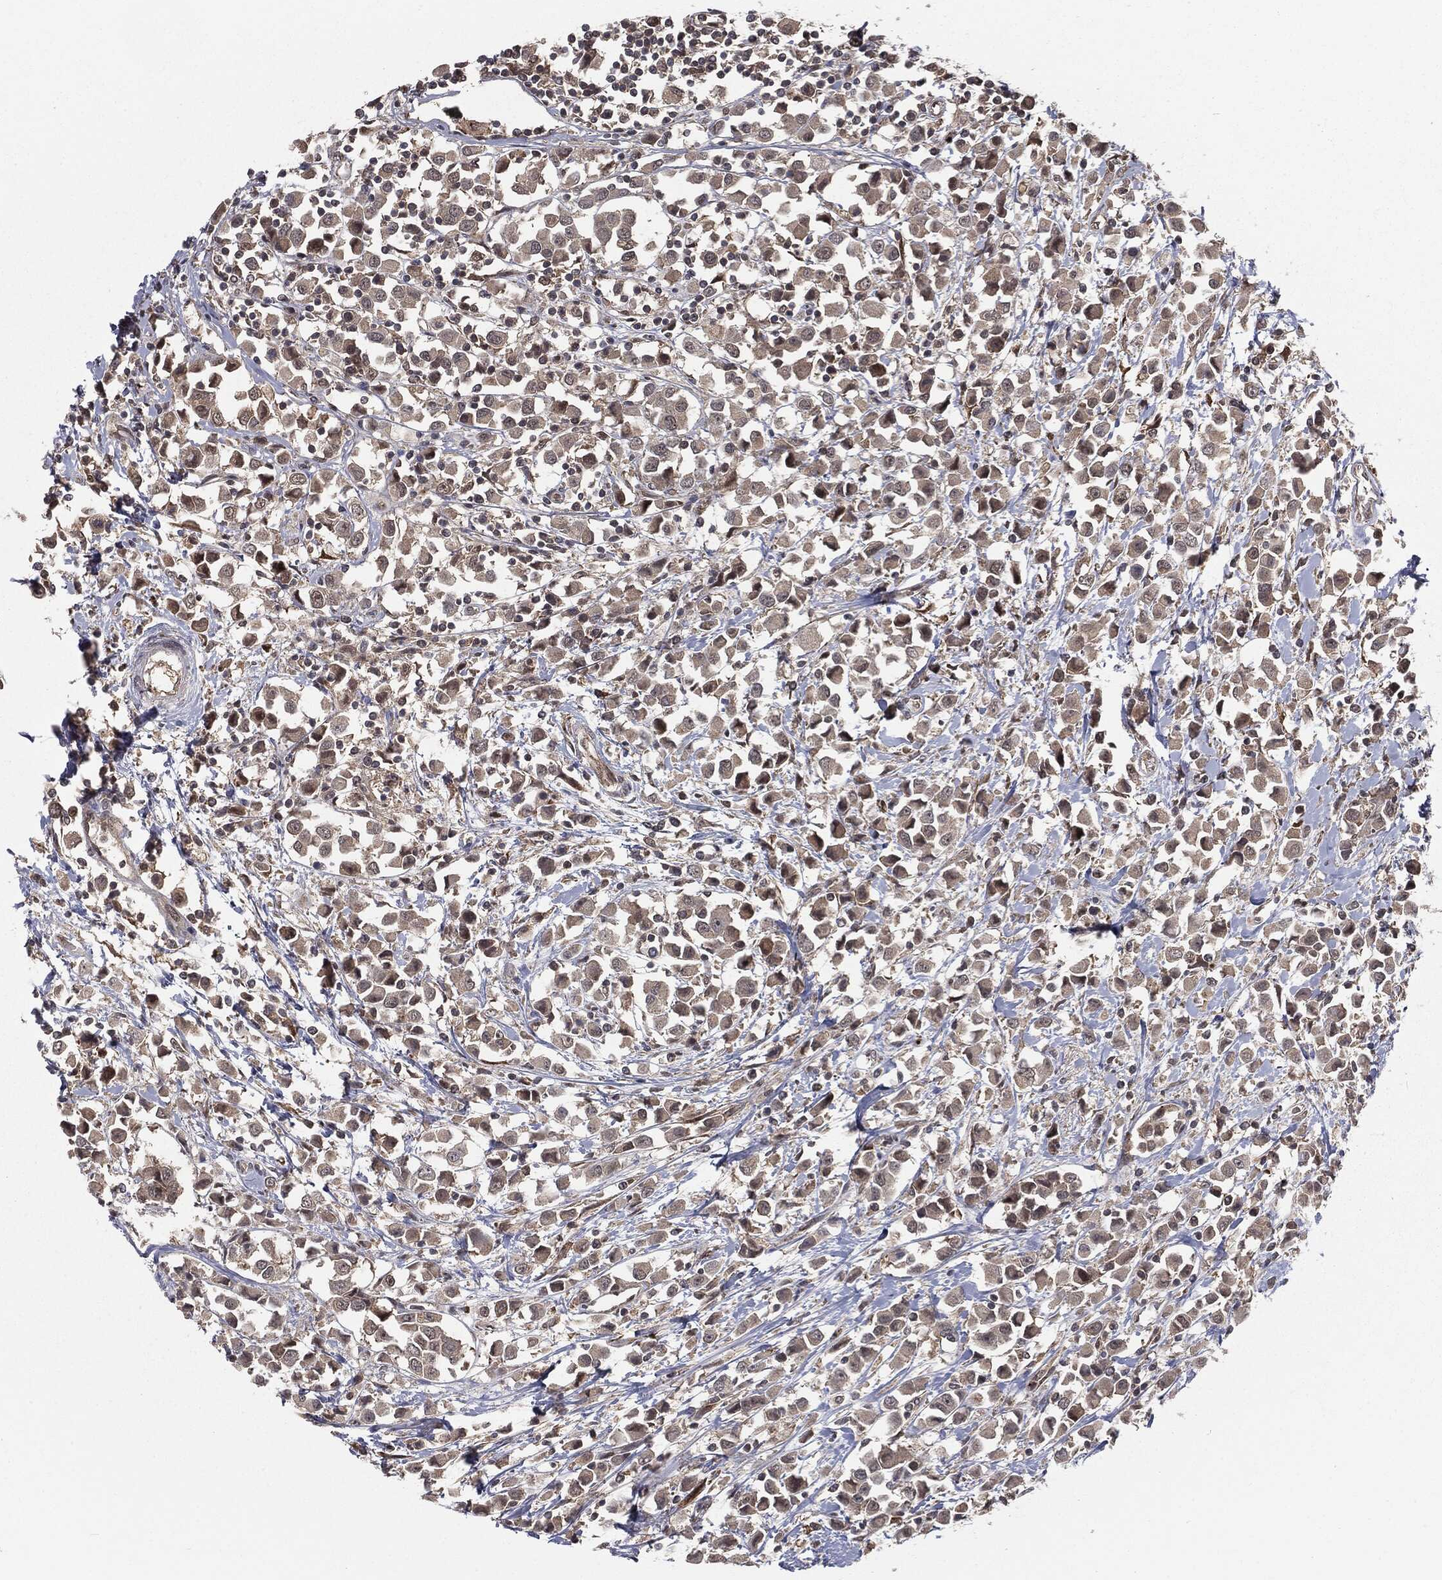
{"staining": {"intensity": "negative", "quantity": "none", "location": "none"}, "tissue": "breast cancer", "cell_type": "Tumor cells", "image_type": "cancer", "snomed": [{"axis": "morphology", "description": "Duct carcinoma"}, {"axis": "topography", "description": "Breast"}], "caption": "Histopathology image shows no protein staining in tumor cells of breast invasive ductal carcinoma tissue. The staining is performed using DAB (3,3'-diaminobenzidine) brown chromogen with nuclei counter-stained in using hematoxylin.", "gene": "FBXO7", "patient": {"sex": "female", "age": 61}}